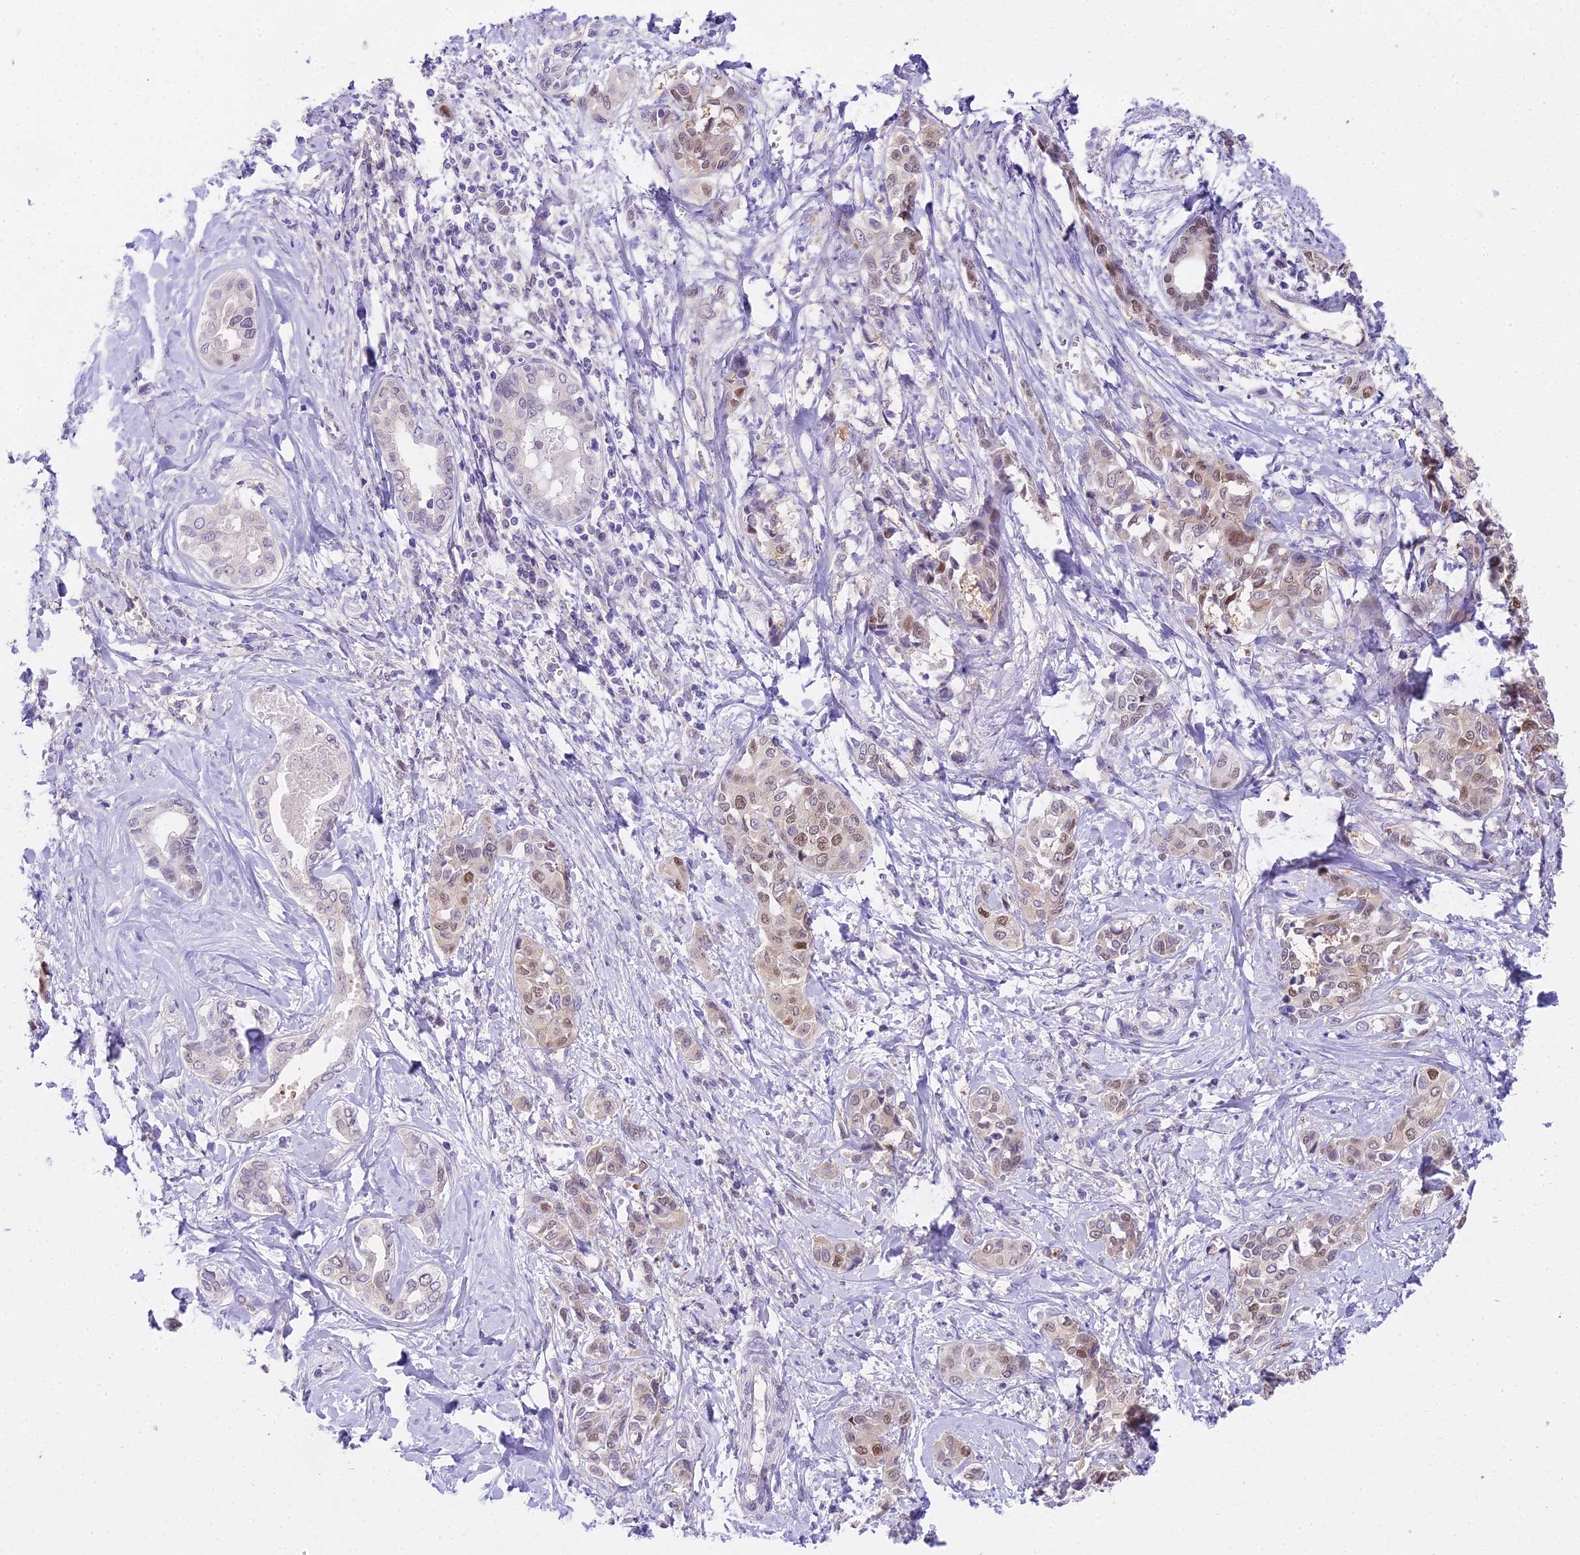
{"staining": {"intensity": "weak", "quantity": "25%-75%", "location": "nuclear"}, "tissue": "liver cancer", "cell_type": "Tumor cells", "image_type": "cancer", "snomed": [{"axis": "morphology", "description": "Cholangiocarcinoma"}, {"axis": "topography", "description": "Liver"}], "caption": "Immunohistochemistry (IHC) (DAB) staining of liver cancer (cholangiocarcinoma) reveals weak nuclear protein expression in approximately 25%-75% of tumor cells.", "gene": "MAT2A", "patient": {"sex": "female", "age": 77}}